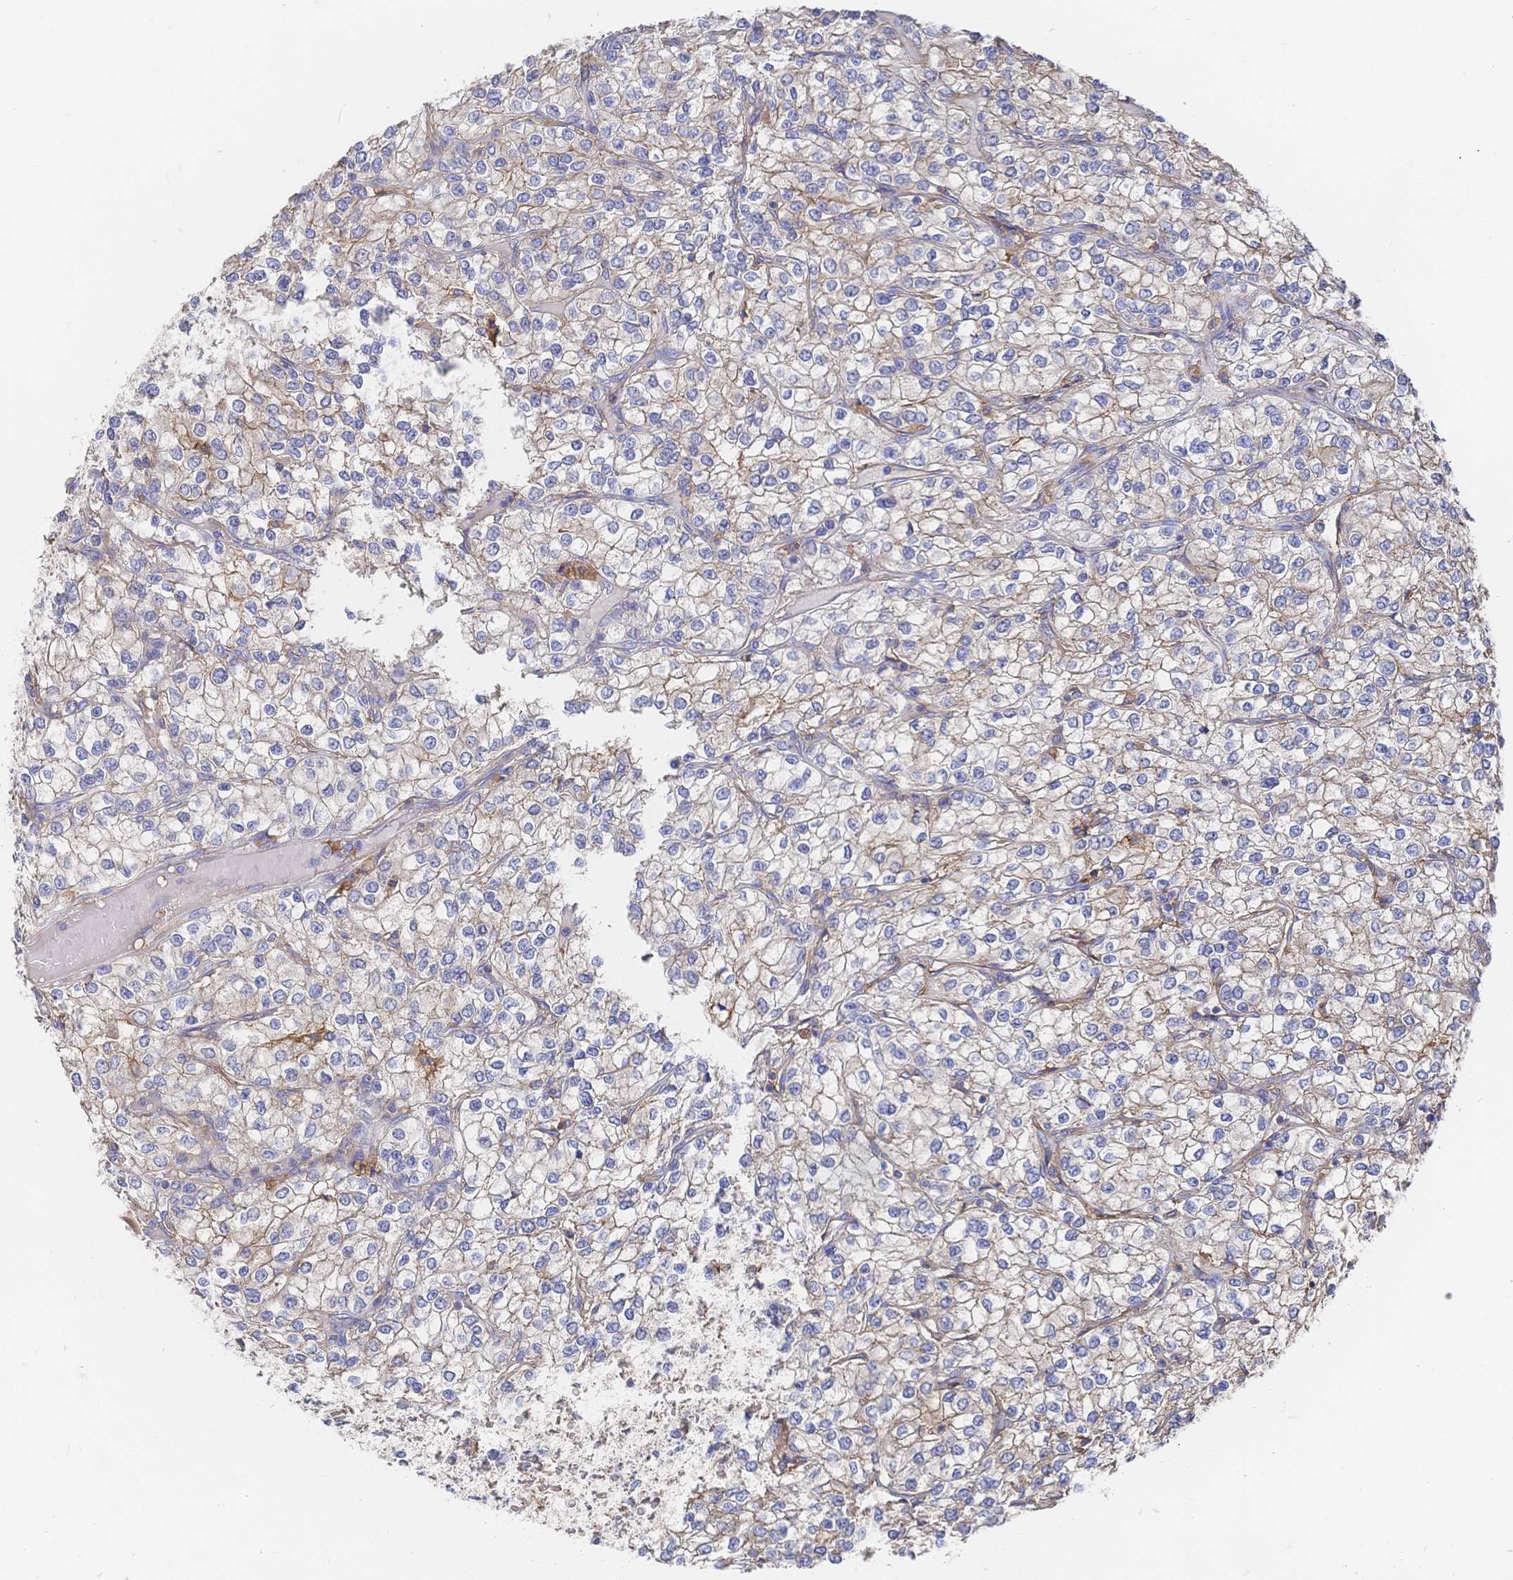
{"staining": {"intensity": "weak", "quantity": ">75%", "location": "cytoplasmic/membranous"}, "tissue": "renal cancer", "cell_type": "Tumor cells", "image_type": "cancer", "snomed": [{"axis": "morphology", "description": "Adenocarcinoma, NOS"}, {"axis": "topography", "description": "Kidney"}], "caption": "Approximately >75% of tumor cells in renal adenocarcinoma exhibit weak cytoplasmic/membranous protein staining as visualized by brown immunohistochemical staining.", "gene": "F11R", "patient": {"sex": "male", "age": 80}}